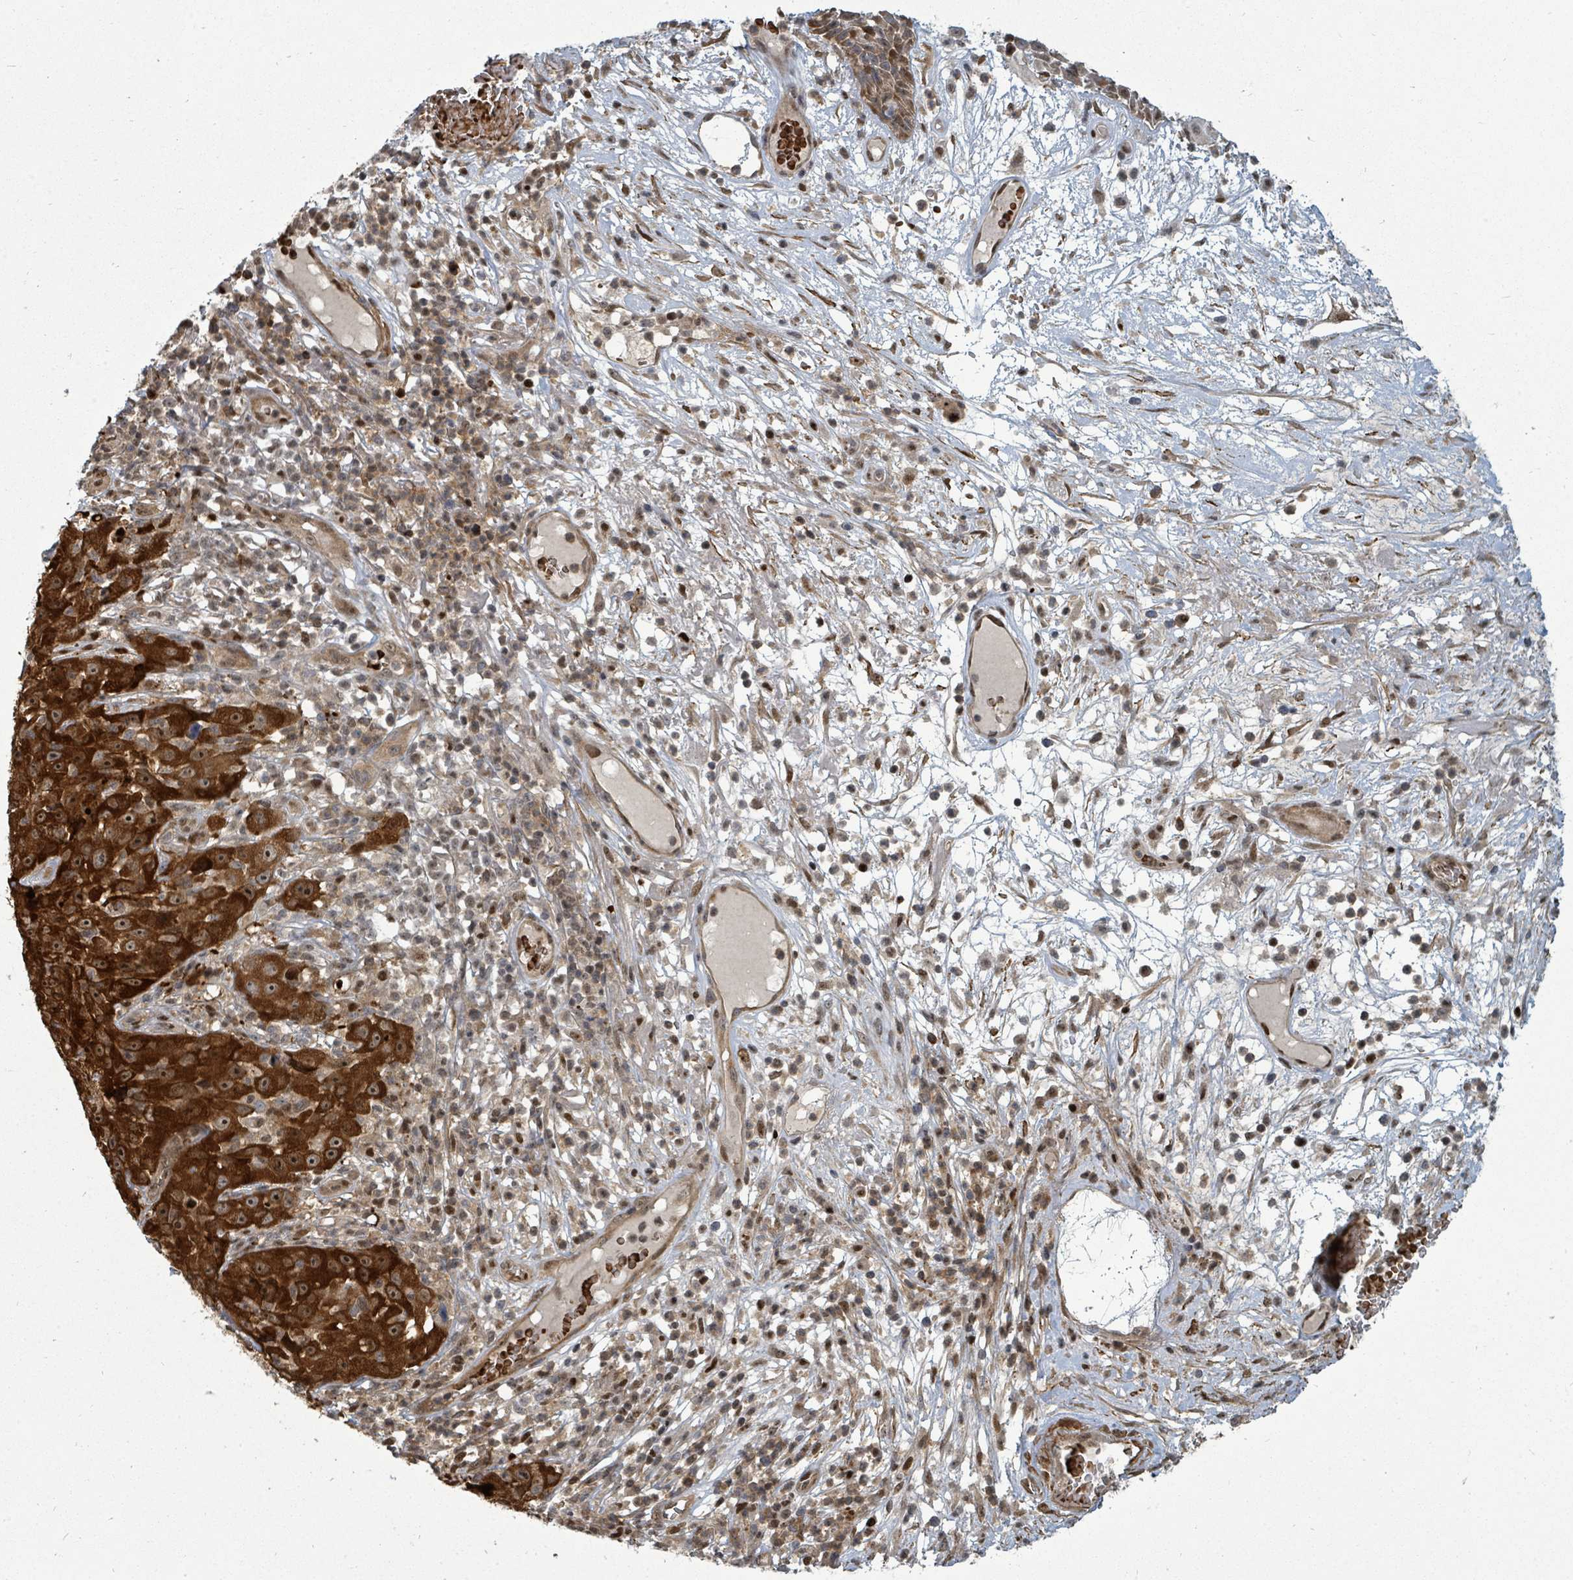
{"staining": {"intensity": "strong", "quantity": ">75%", "location": "cytoplasmic/membranous,nuclear"}, "tissue": "skin cancer", "cell_type": "Tumor cells", "image_type": "cancer", "snomed": [{"axis": "morphology", "description": "Squamous cell carcinoma, NOS"}, {"axis": "topography", "description": "Skin"}], "caption": "This is an image of IHC staining of squamous cell carcinoma (skin), which shows strong positivity in the cytoplasmic/membranous and nuclear of tumor cells.", "gene": "TRDMT1", "patient": {"sex": "female", "age": 87}}